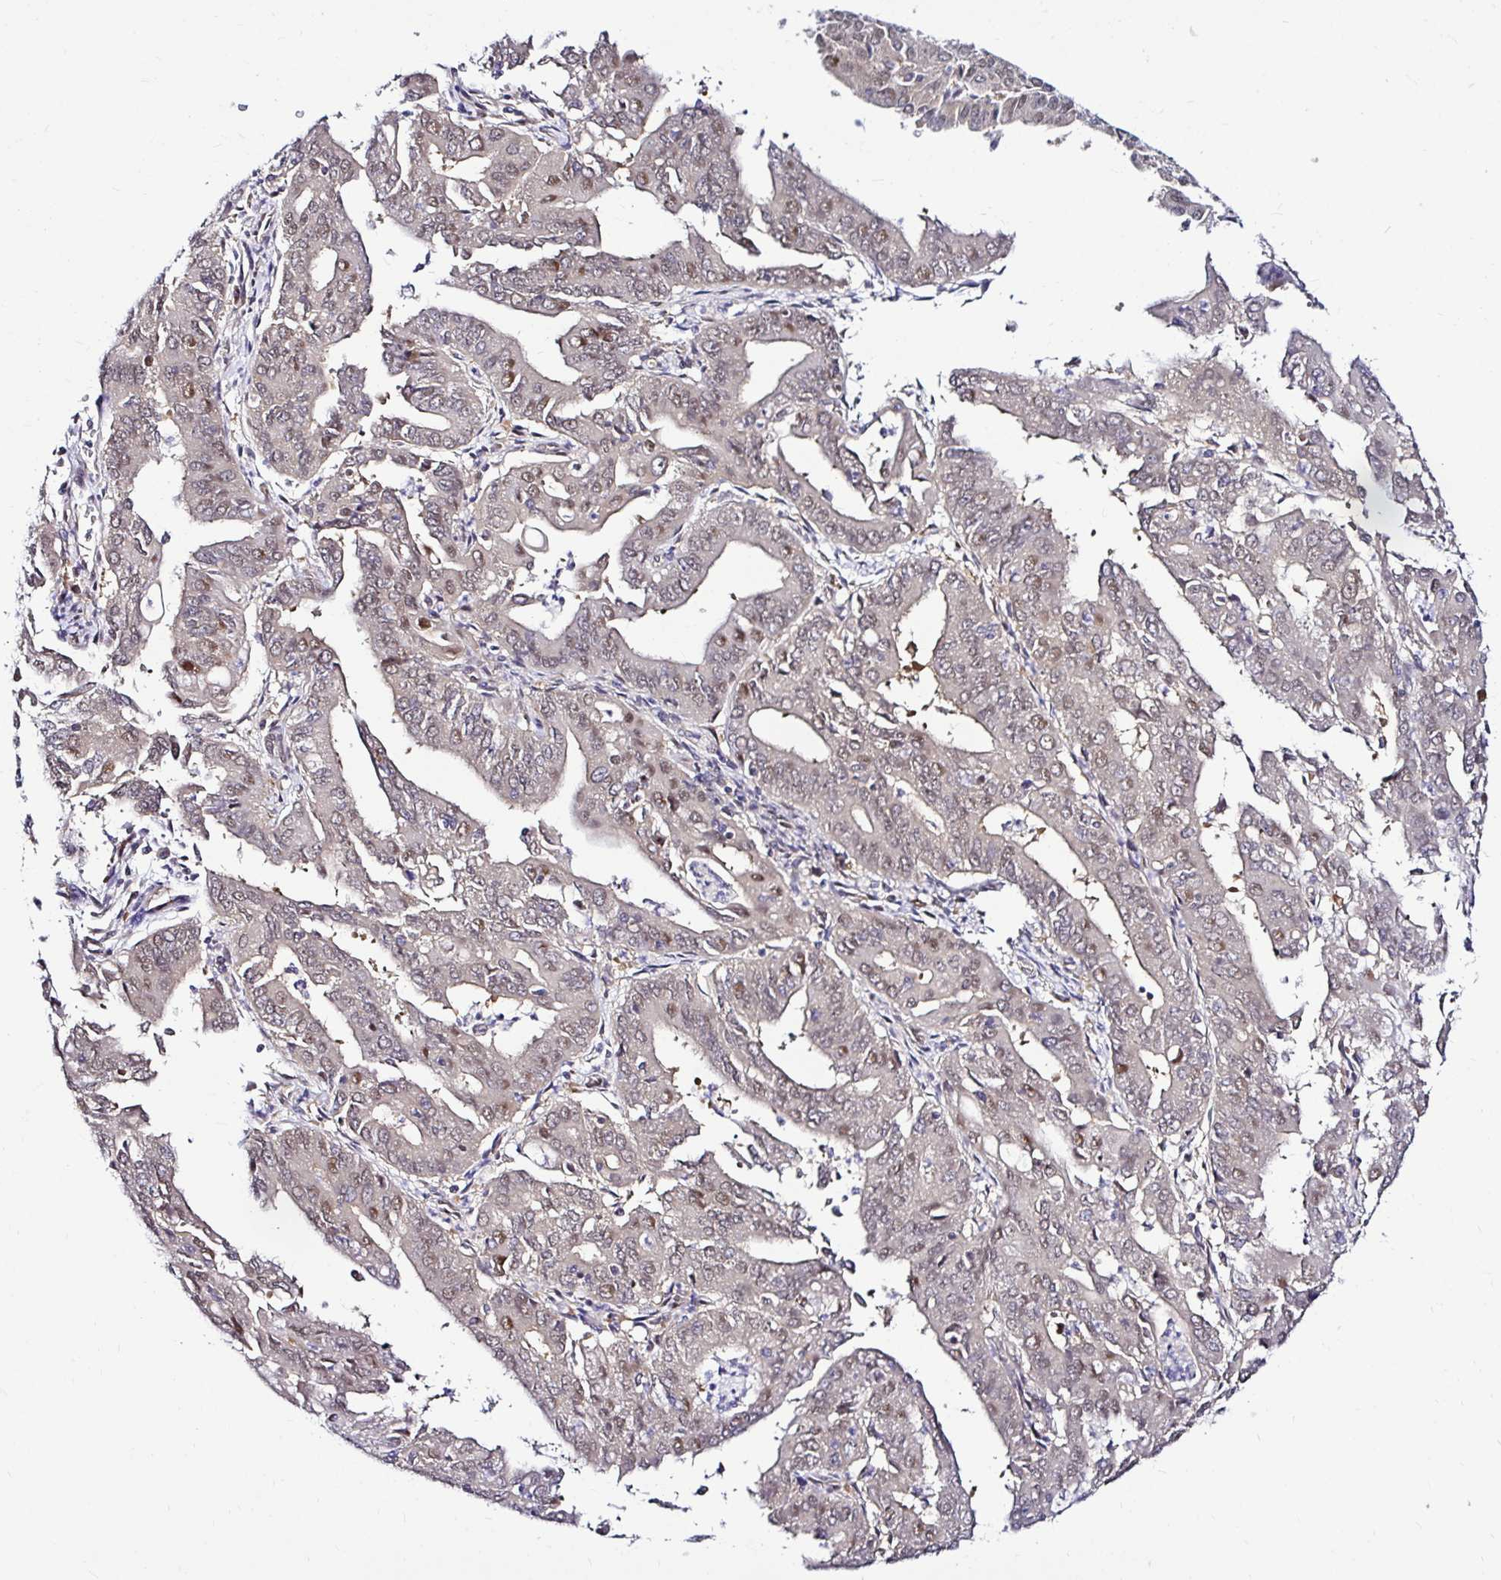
{"staining": {"intensity": "moderate", "quantity": "<25%", "location": "nuclear"}, "tissue": "cervical cancer", "cell_type": "Tumor cells", "image_type": "cancer", "snomed": [{"axis": "morphology", "description": "Adenocarcinoma, NOS"}, {"axis": "topography", "description": "Cervix"}], "caption": "A low amount of moderate nuclear positivity is seen in about <25% of tumor cells in adenocarcinoma (cervical) tissue.", "gene": "PSMD3", "patient": {"sex": "female", "age": 56}}